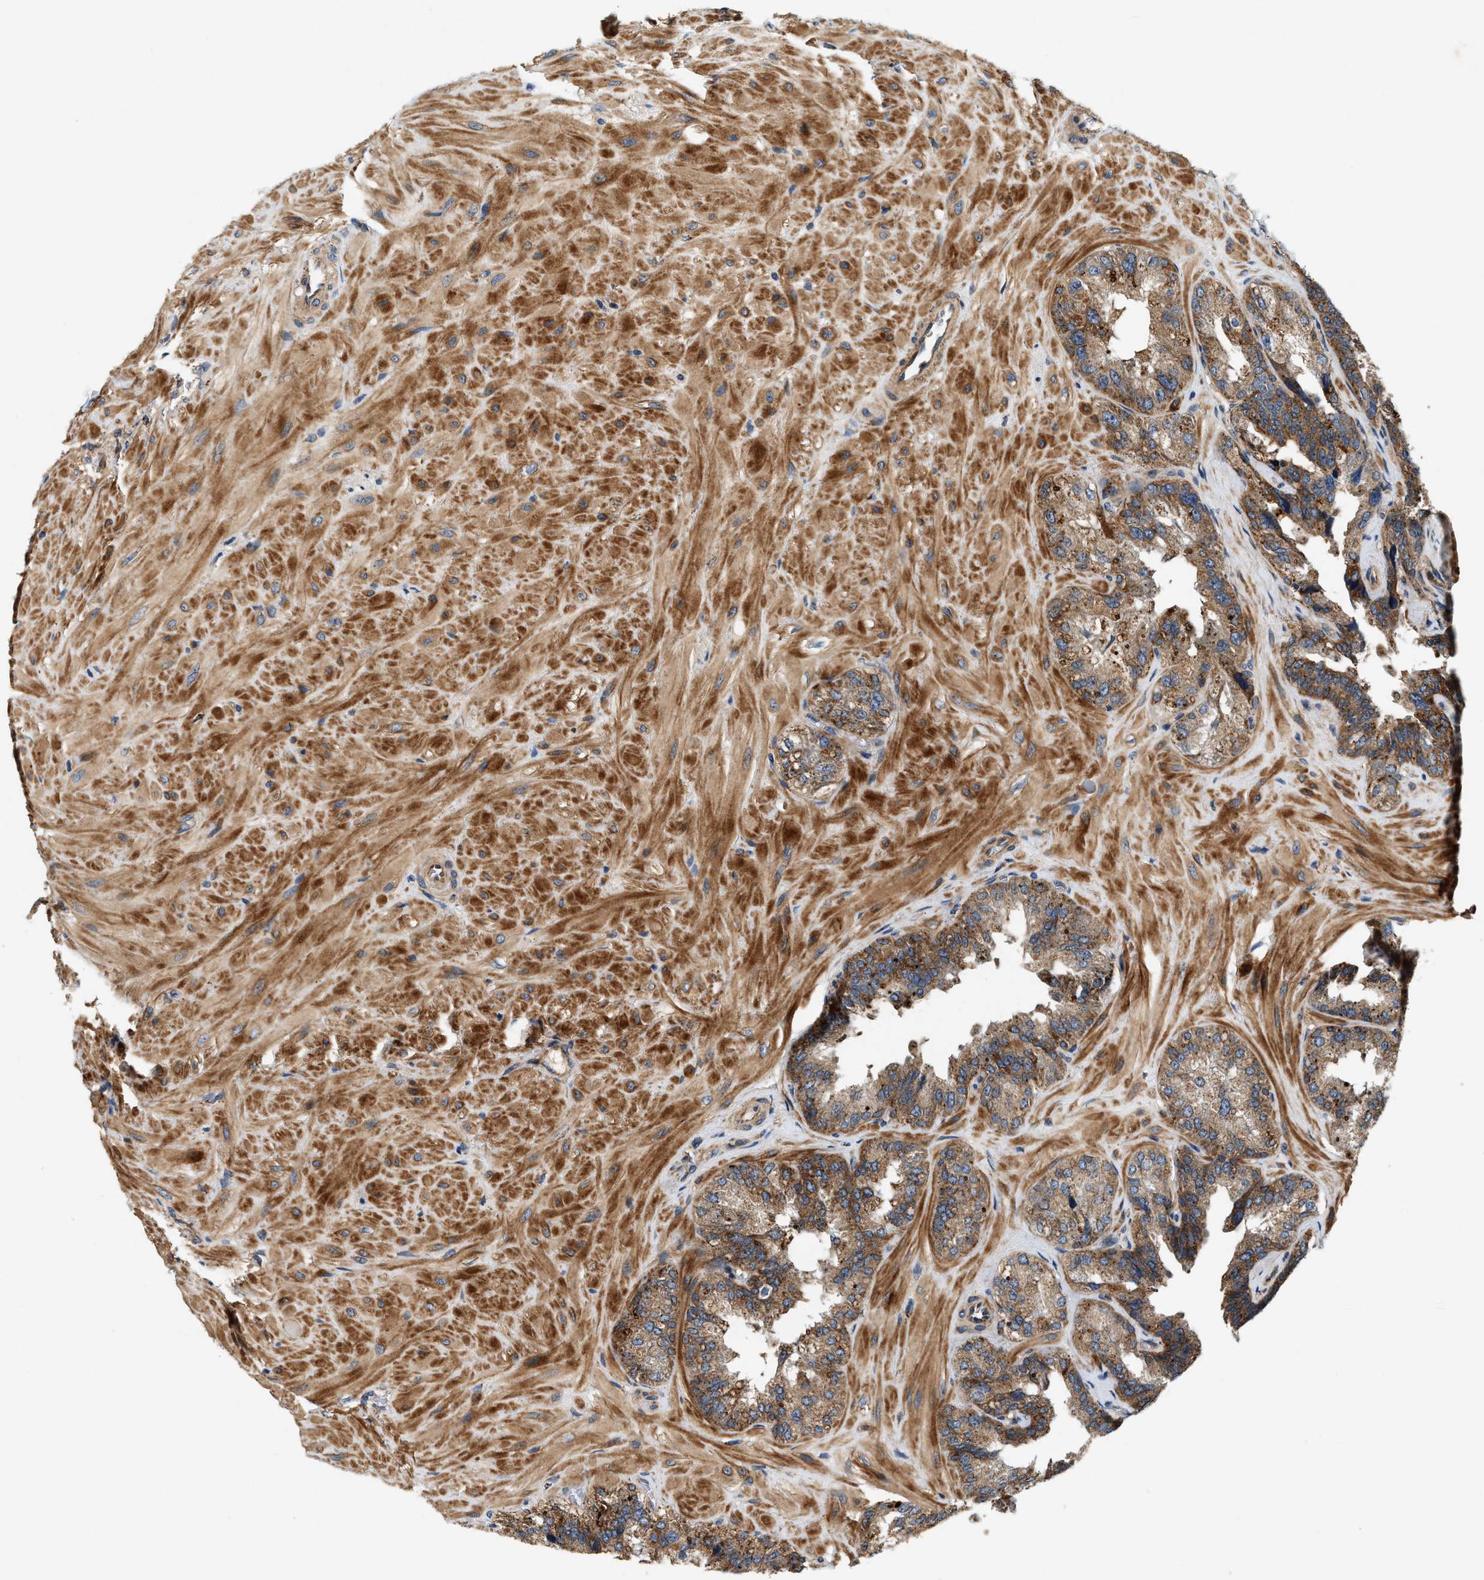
{"staining": {"intensity": "strong", "quantity": ">75%", "location": "cytoplasmic/membranous"}, "tissue": "seminal vesicle", "cell_type": "Glandular cells", "image_type": "normal", "snomed": [{"axis": "morphology", "description": "Normal tissue, NOS"}, {"axis": "topography", "description": "Prostate"}, {"axis": "topography", "description": "Seminal veicle"}], "caption": "The micrograph displays immunohistochemical staining of unremarkable seminal vesicle. There is strong cytoplasmic/membranous expression is appreciated in approximately >75% of glandular cells.", "gene": "DUSP10", "patient": {"sex": "male", "age": 51}}